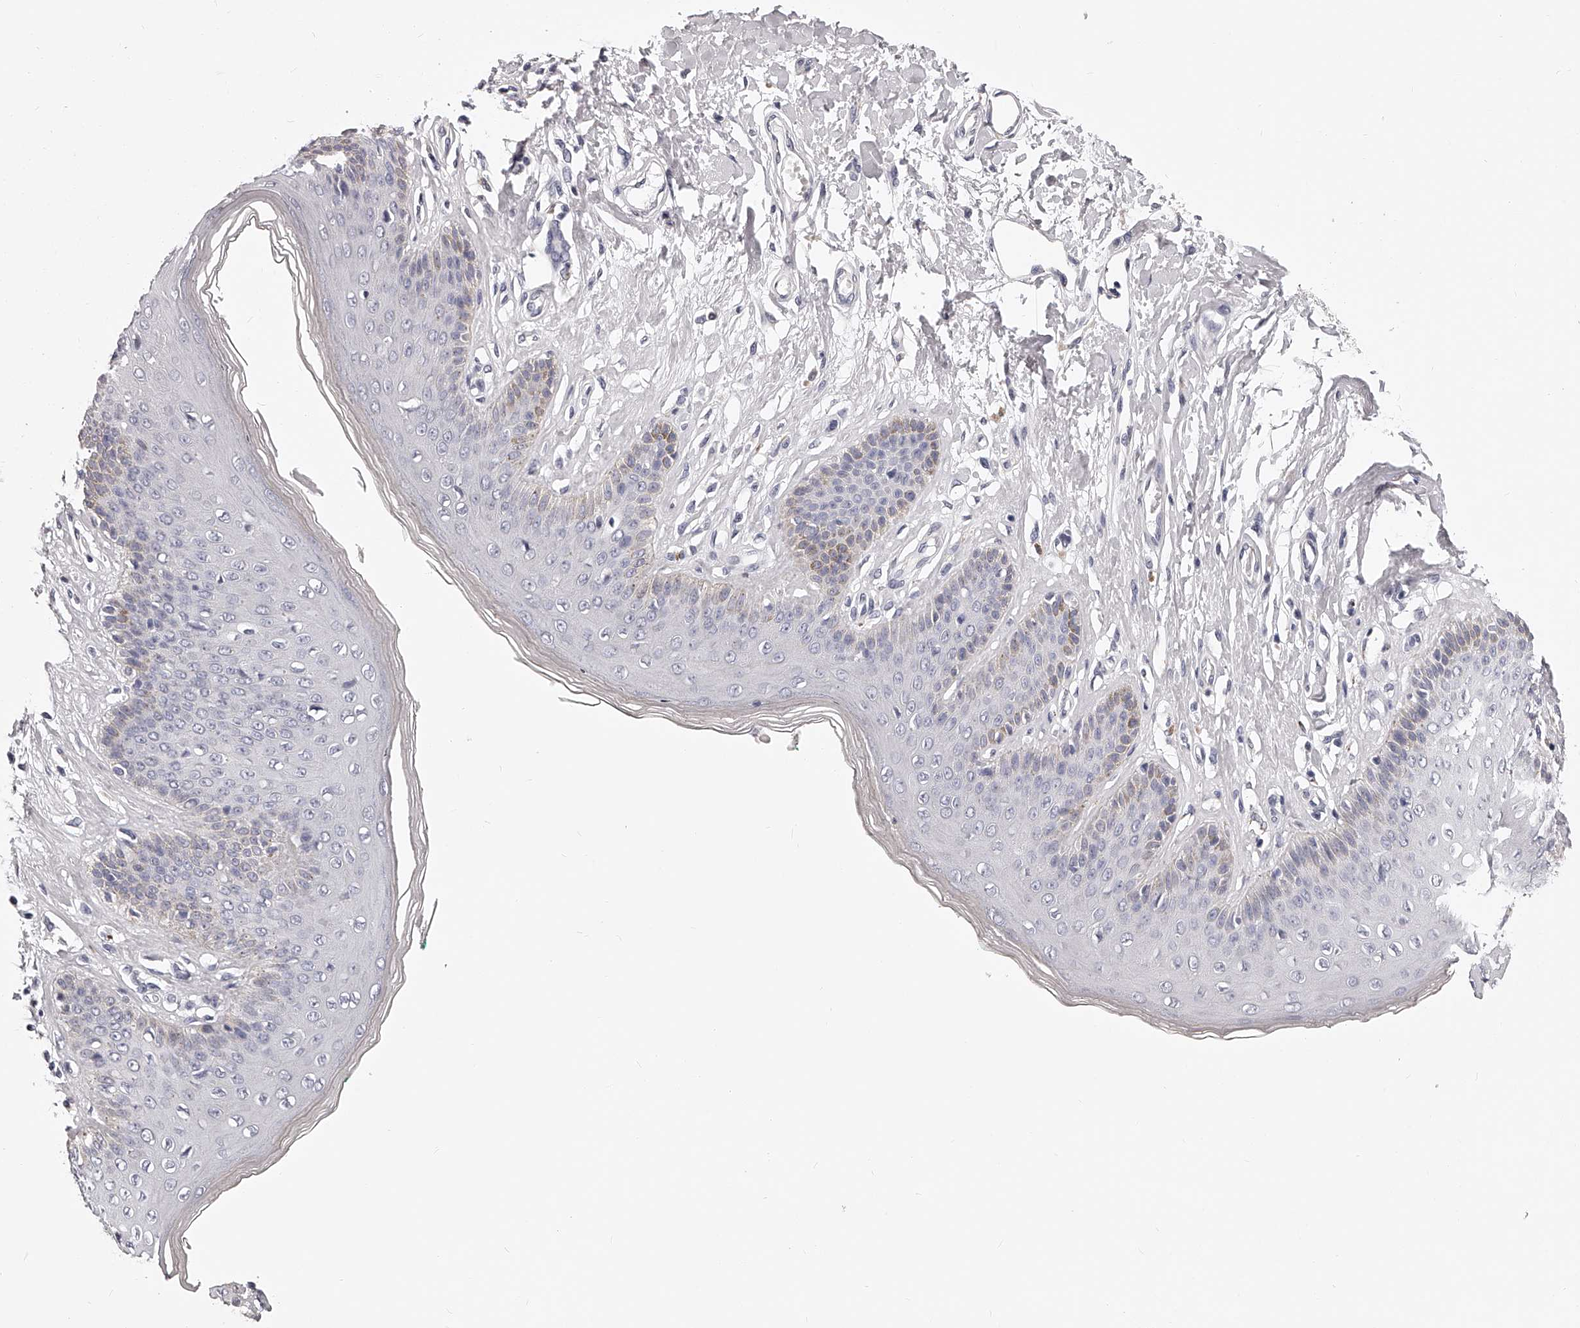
{"staining": {"intensity": "weak", "quantity": "<25%", "location": "cytoplasmic/membranous"}, "tissue": "skin", "cell_type": "Epidermal cells", "image_type": "normal", "snomed": [{"axis": "morphology", "description": "Normal tissue, NOS"}, {"axis": "morphology", "description": "Squamous cell carcinoma, NOS"}, {"axis": "topography", "description": "Vulva"}], "caption": "This is an immunohistochemistry (IHC) photomicrograph of normal human skin. There is no staining in epidermal cells.", "gene": "DMRT1", "patient": {"sex": "female", "age": 85}}